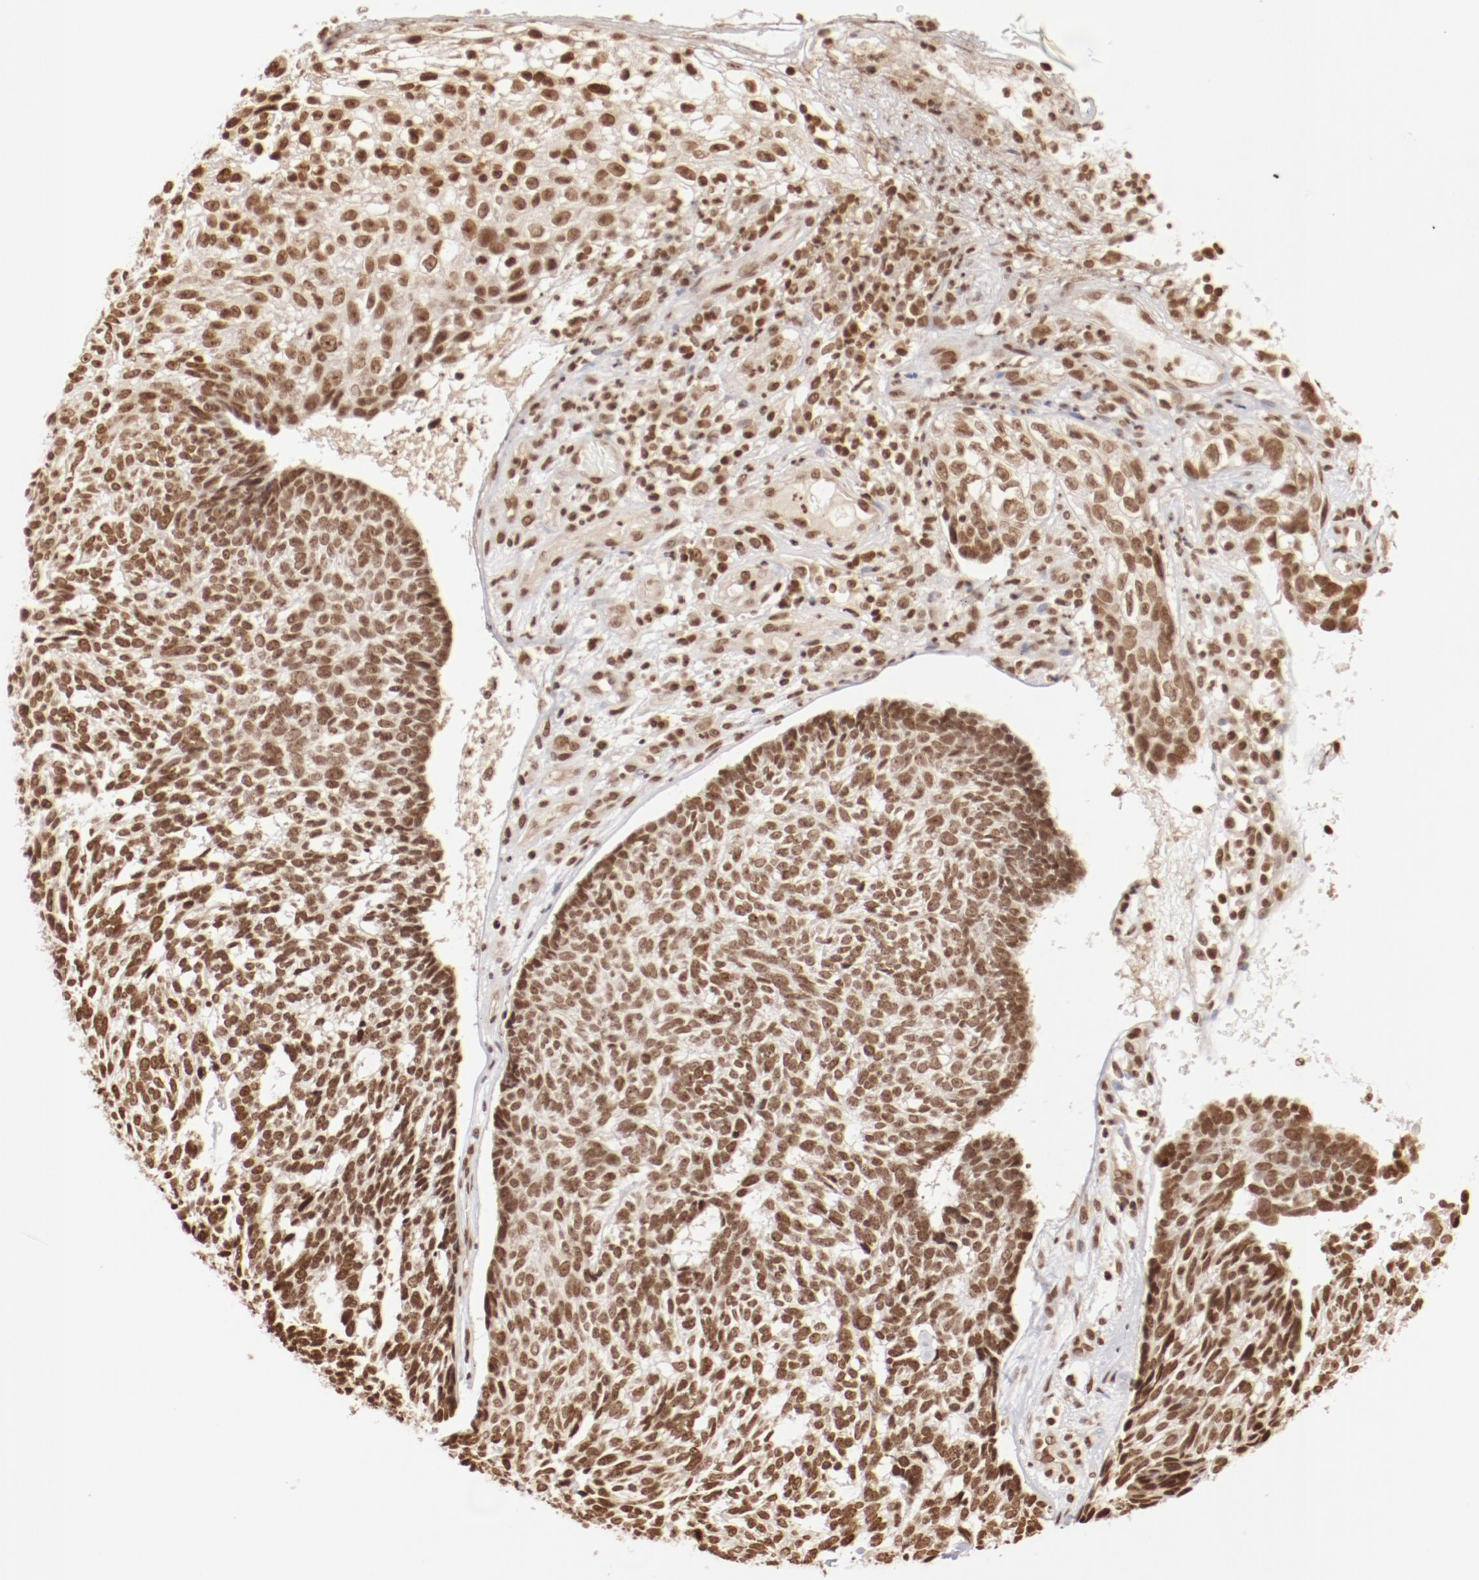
{"staining": {"intensity": "moderate", "quantity": ">75%", "location": "nuclear"}, "tissue": "skin cancer", "cell_type": "Tumor cells", "image_type": "cancer", "snomed": [{"axis": "morphology", "description": "Basal cell carcinoma"}, {"axis": "topography", "description": "Skin"}], "caption": "Protein staining by immunohistochemistry shows moderate nuclear expression in approximately >75% of tumor cells in skin cancer (basal cell carcinoma).", "gene": "ABL2", "patient": {"sex": "male", "age": 72}}